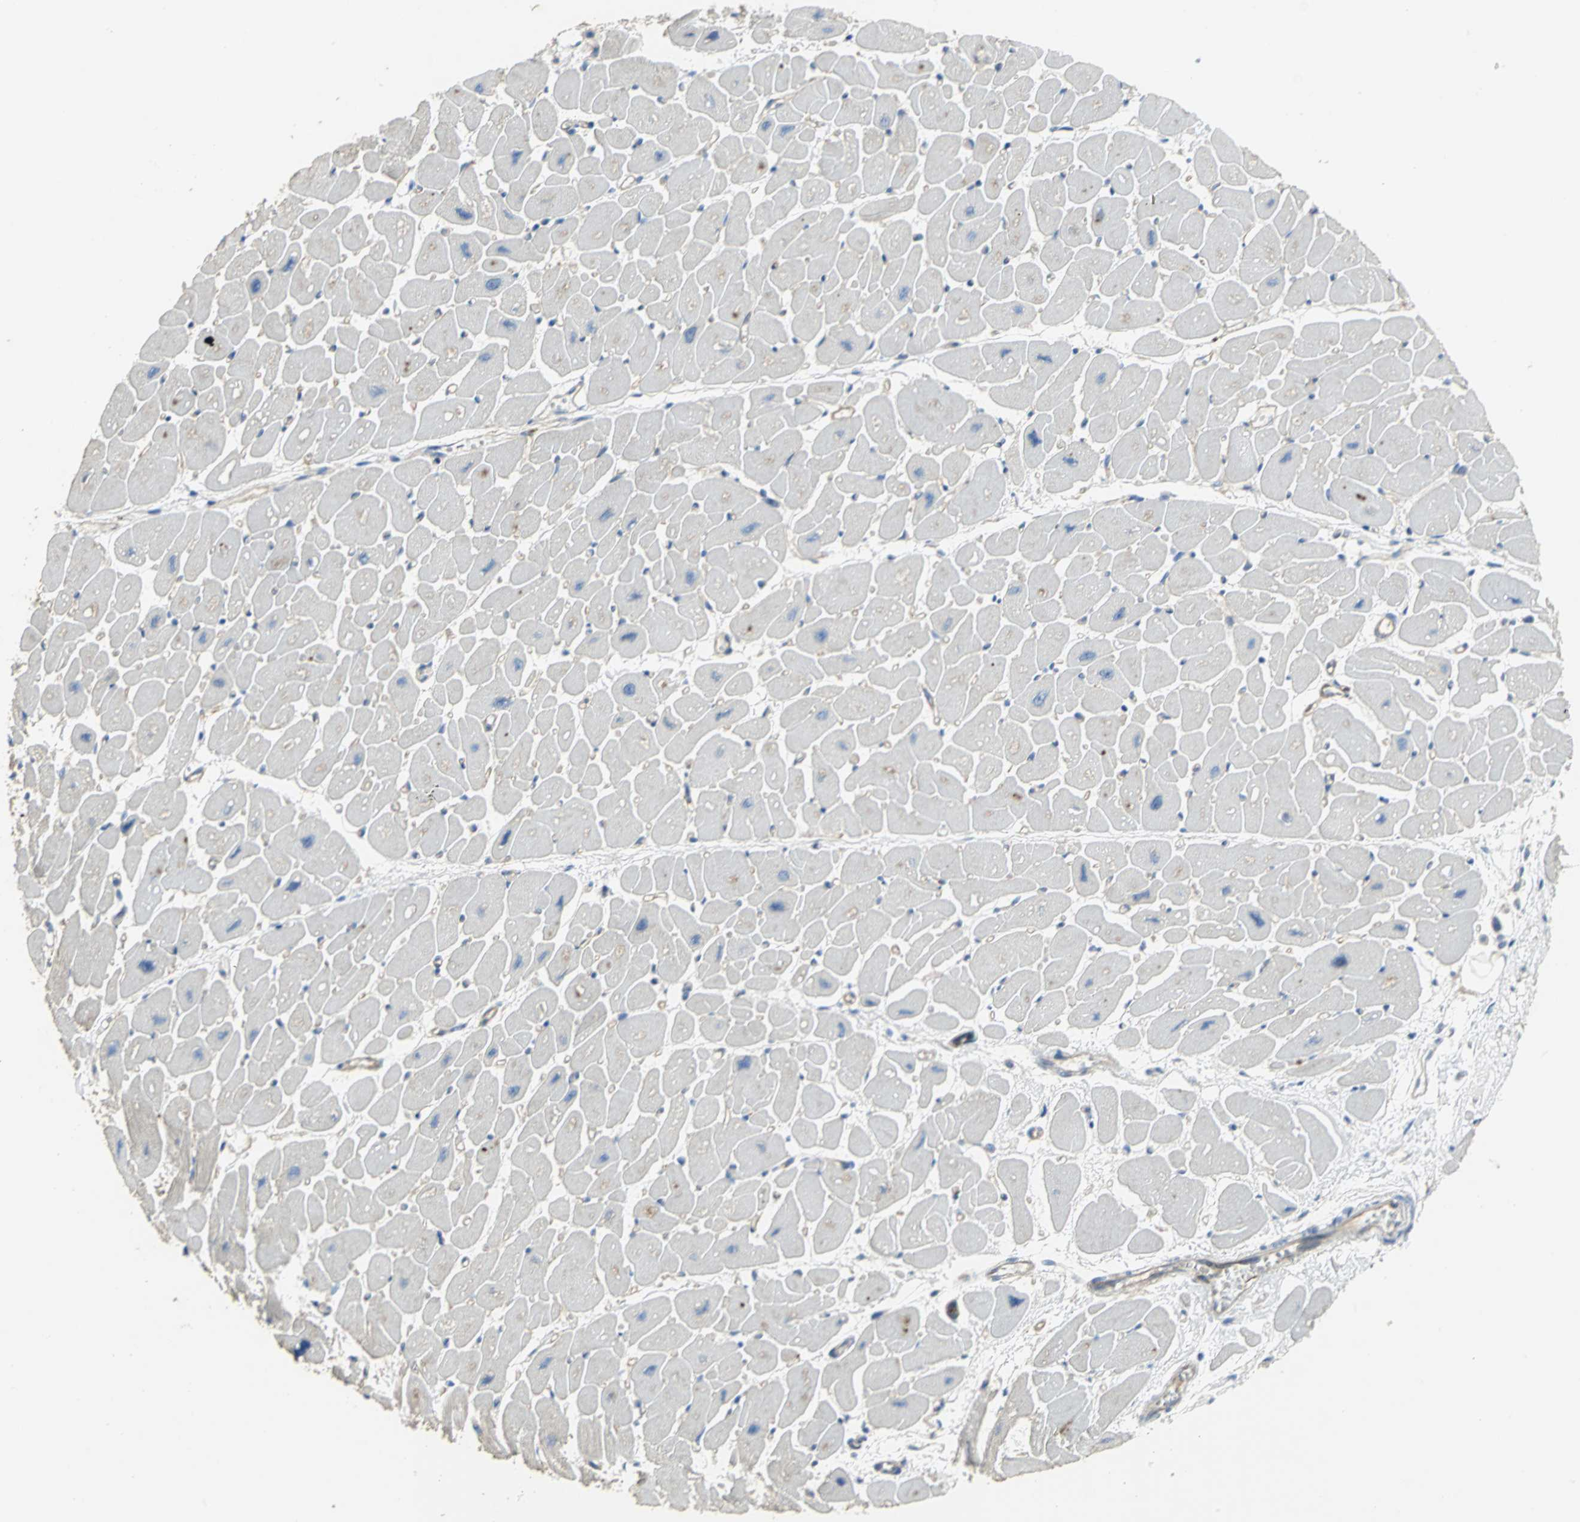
{"staining": {"intensity": "negative", "quantity": "none", "location": "none"}, "tissue": "heart muscle", "cell_type": "Cardiomyocytes", "image_type": "normal", "snomed": [{"axis": "morphology", "description": "Normal tissue, NOS"}, {"axis": "topography", "description": "Heart"}], "caption": "Micrograph shows no significant protein expression in cardiomyocytes of benign heart muscle.", "gene": "HTR1F", "patient": {"sex": "female", "age": 54}}